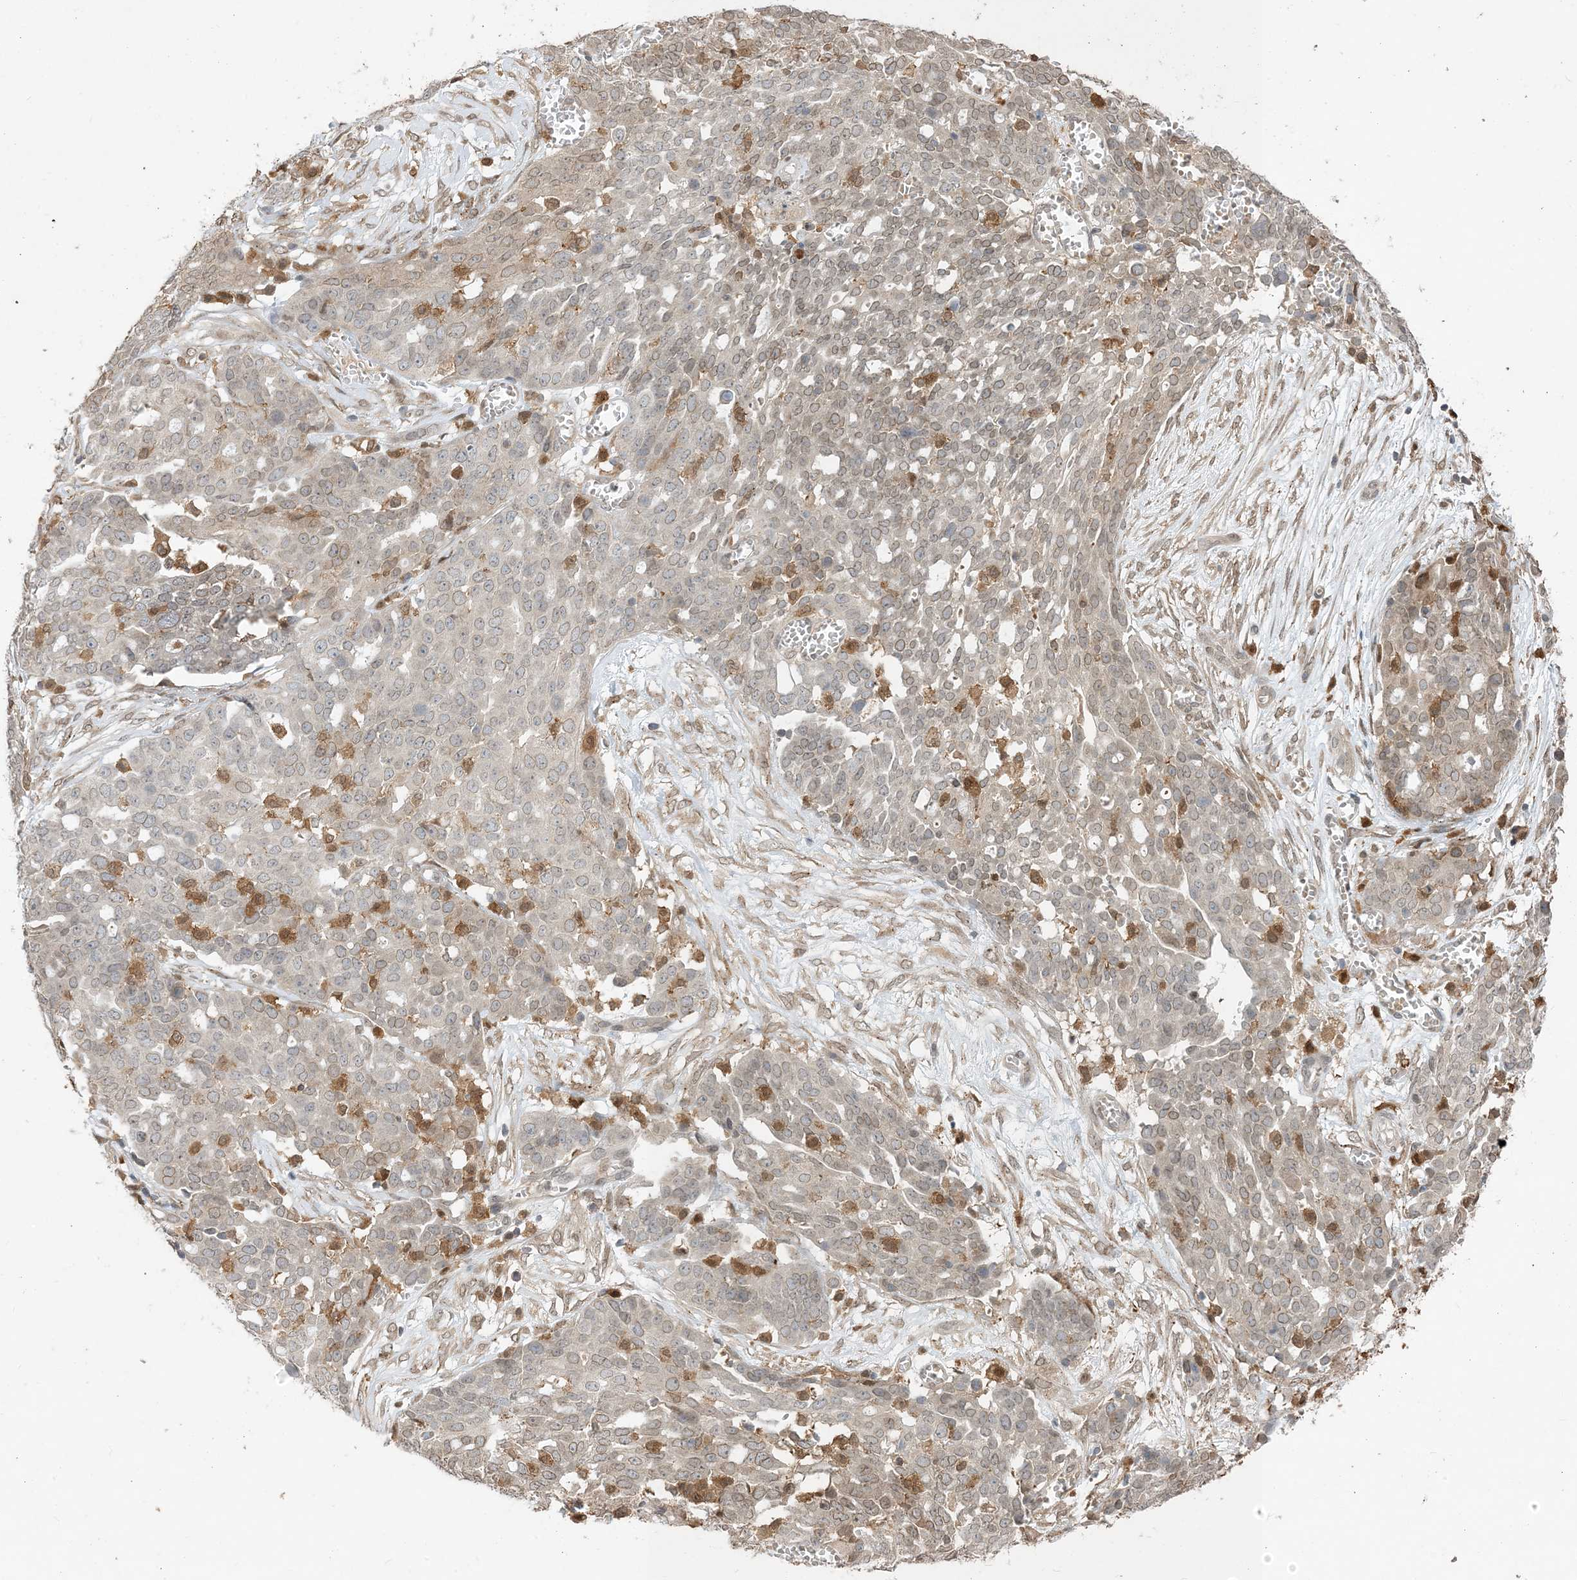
{"staining": {"intensity": "weak", "quantity": "25%-75%", "location": "cytoplasmic/membranous,nuclear"}, "tissue": "ovarian cancer", "cell_type": "Tumor cells", "image_type": "cancer", "snomed": [{"axis": "morphology", "description": "Cystadenocarcinoma, serous, NOS"}, {"axis": "topography", "description": "Soft tissue"}, {"axis": "topography", "description": "Ovary"}], "caption": "Ovarian cancer tissue exhibits weak cytoplasmic/membranous and nuclear positivity in approximately 25%-75% of tumor cells, visualized by immunohistochemistry.", "gene": "NAGK", "patient": {"sex": "female", "age": 57}}